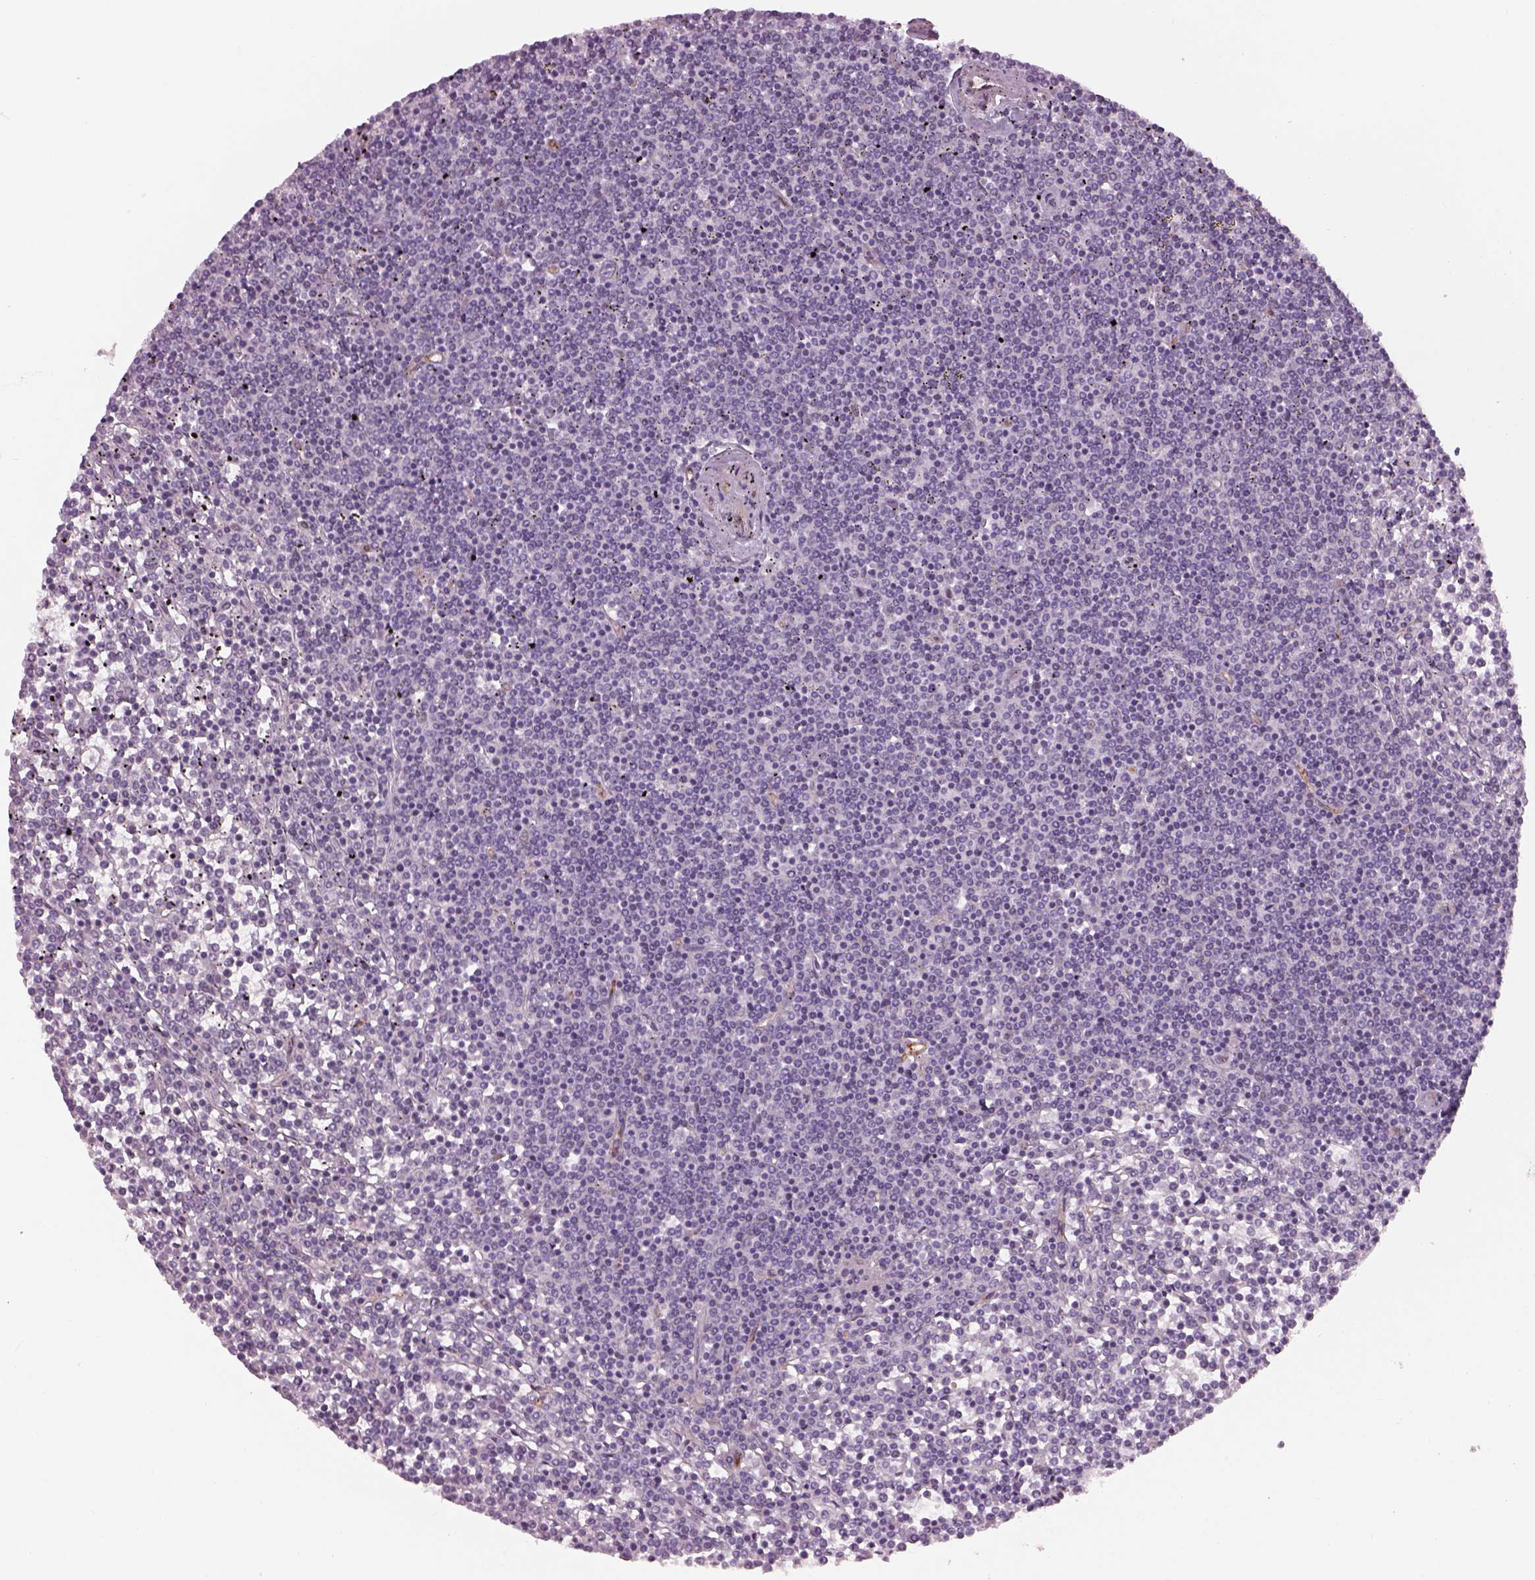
{"staining": {"intensity": "negative", "quantity": "none", "location": "none"}, "tissue": "lymphoma", "cell_type": "Tumor cells", "image_type": "cancer", "snomed": [{"axis": "morphology", "description": "Malignant lymphoma, non-Hodgkin's type, Low grade"}, {"axis": "topography", "description": "Spleen"}], "caption": "Low-grade malignant lymphoma, non-Hodgkin's type was stained to show a protein in brown. There is no significant positivity in tumor cells. (DAB IHC with hematoxylin counter stain).", "gene": "NAT8", "patient": {"sex": "female", "age": 19}}